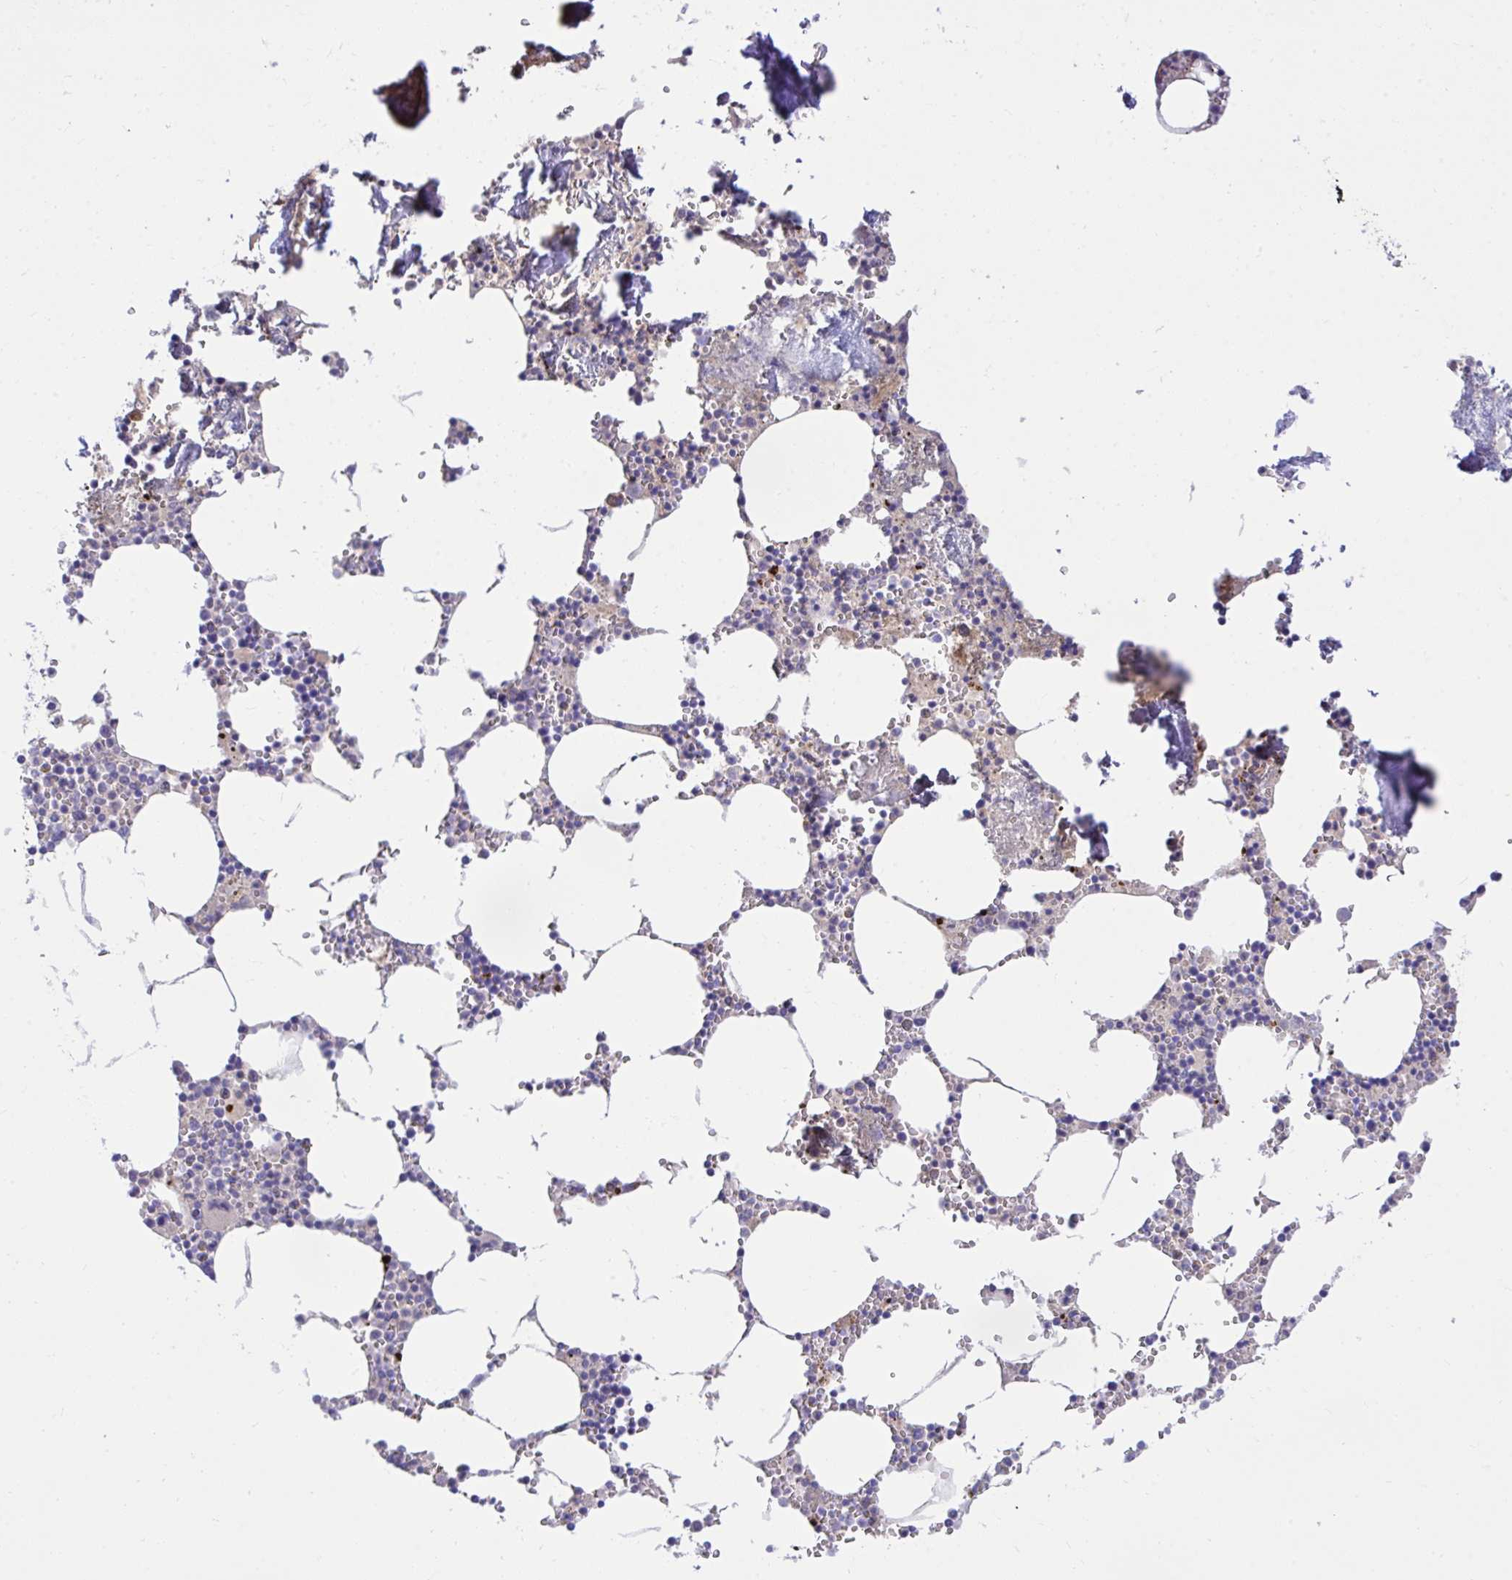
{"staining": {"intensity": "negative", "quantity": "none", "location": "none"}, "tissue": "bone marrow", "cell_type": "Hematopoietic cells", "image_type": "normal", "snomed": [{"axis": "morphology", "description": "Normal tissue, NOS"}, {"axis": "topography", "description": "Bone marrow"}], "caption": "IHC of unremarkable human bone marrow exhibits no positivity in hematopoietic cells.", "gene": "HRG", "patient": {"sex": "male", "age": 54}}